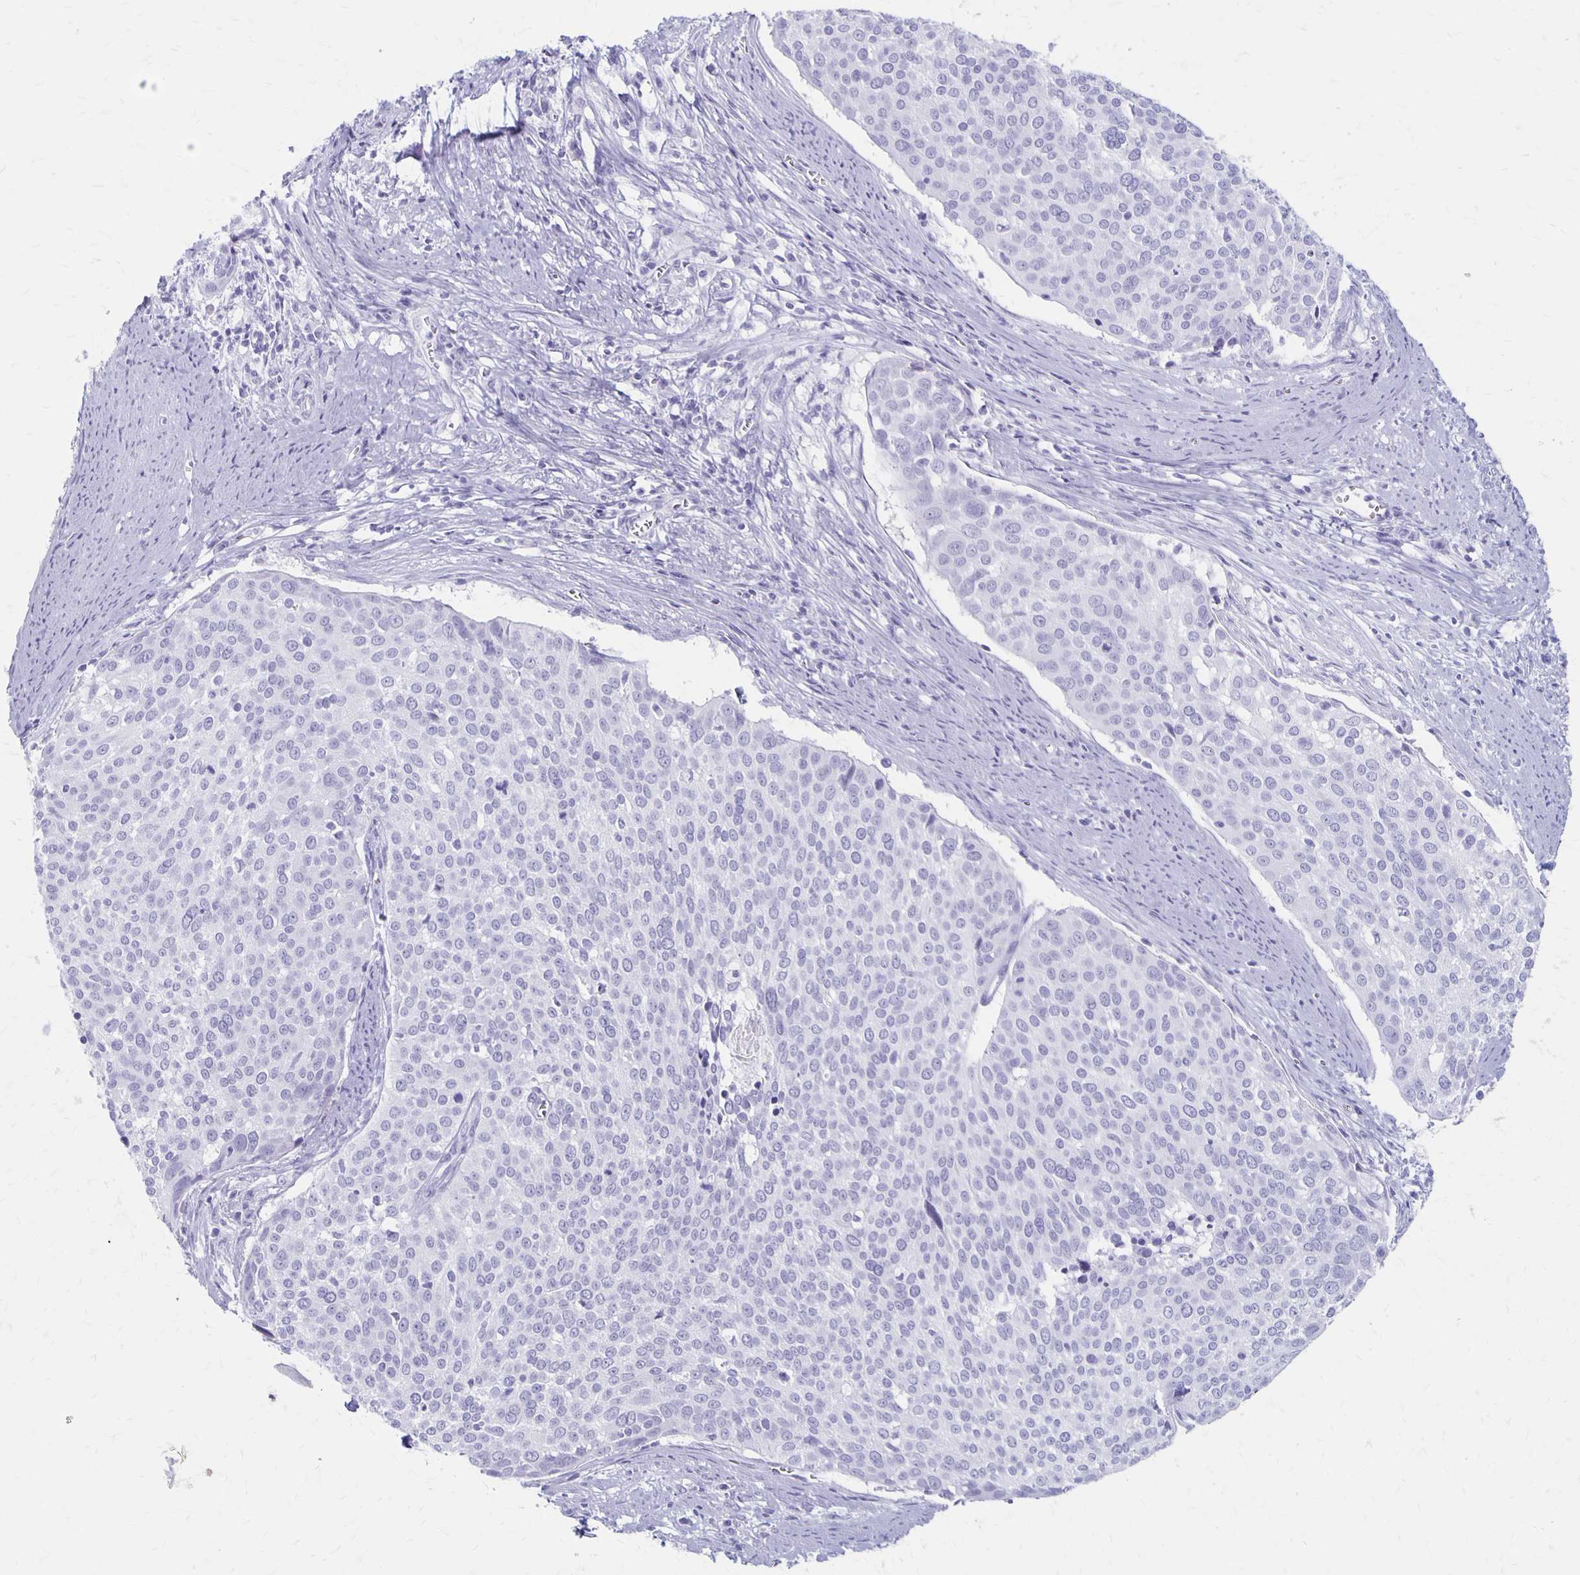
{"staining": {"intensity": "negative", "quantity": "none", "location": "none"}, "tissue": "cervical cancer", "cell_type": "Tumor cells", "image_type": "cancer", "snomed": [{"axis": "morphology", "description": "Squamous cell carcinoma, NOS"}, {"axis": "topography", "description": "Cervix"}], "caption": "Cervical cancer (squamous cell carcinoma) stained for a protein using IHC shows no staining tumor cells.", "gene": "MAGEC2", "patient": {"sex": "female", "age": 39}}